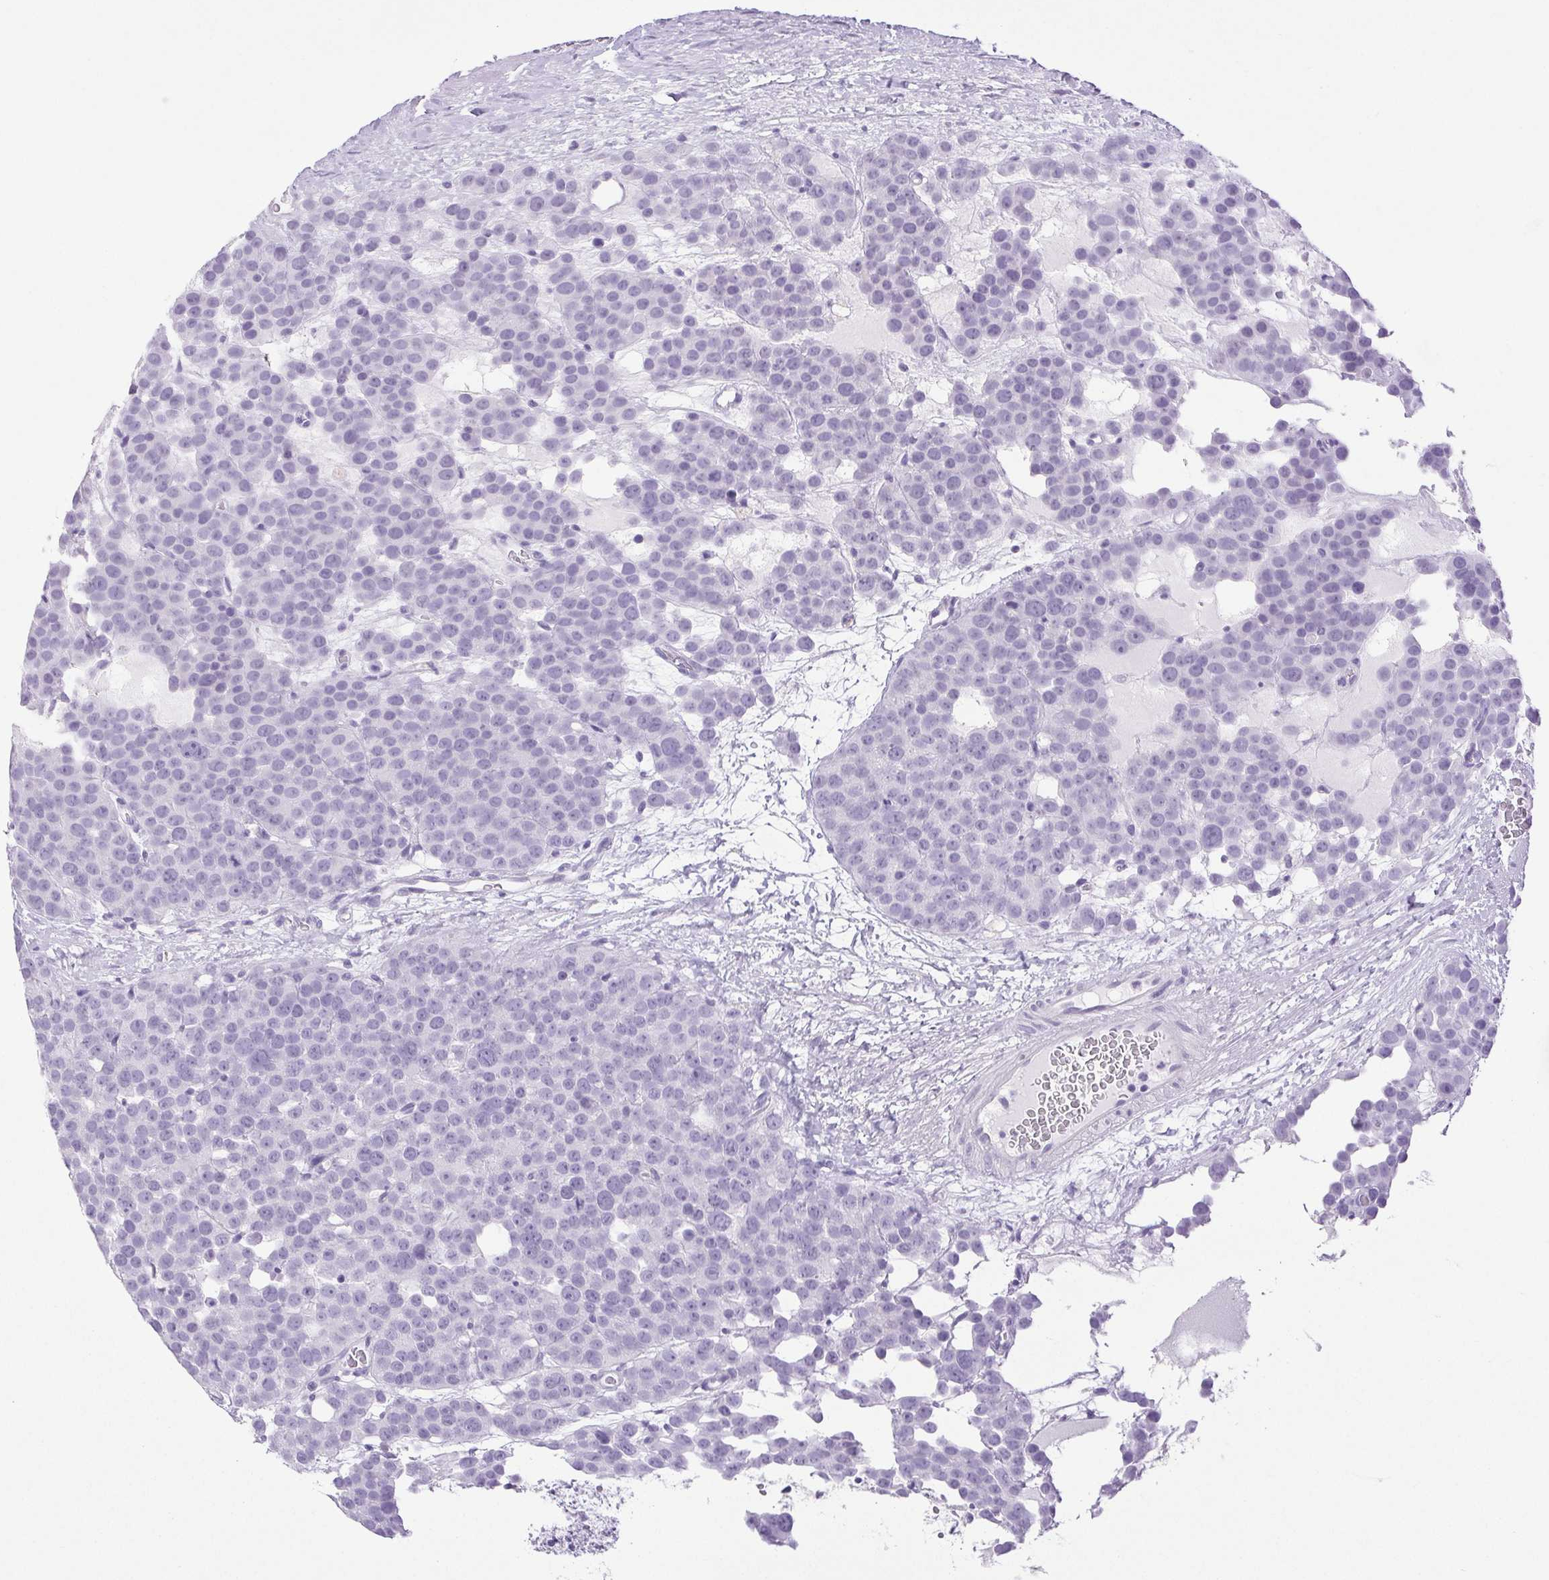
{"staining": {"intensity": "negative", "quantity": "none", "location": "none"}, "tissue": "testis cancer", "cell_type": "Tumor cells", "image_type": "cancer", "snomed": [{"axis": "morphology", "description": "Seminoma, NOS"}, {"axis": "topography", "description": "Testis"}], "caption": "The immunohistochemistry (IHC) image has no significant staining in tumor cells of testis cancer (seminoma) tissue. Brightfield microscopy of immunohistochemistry (IHC) stained with DAB (3,3'-diaminobenzidine) (brown) and hematoxylin (blue), captured at high magnification.", "gene": "HLA-G", "patient": {"sex": "male", "age": 71}}